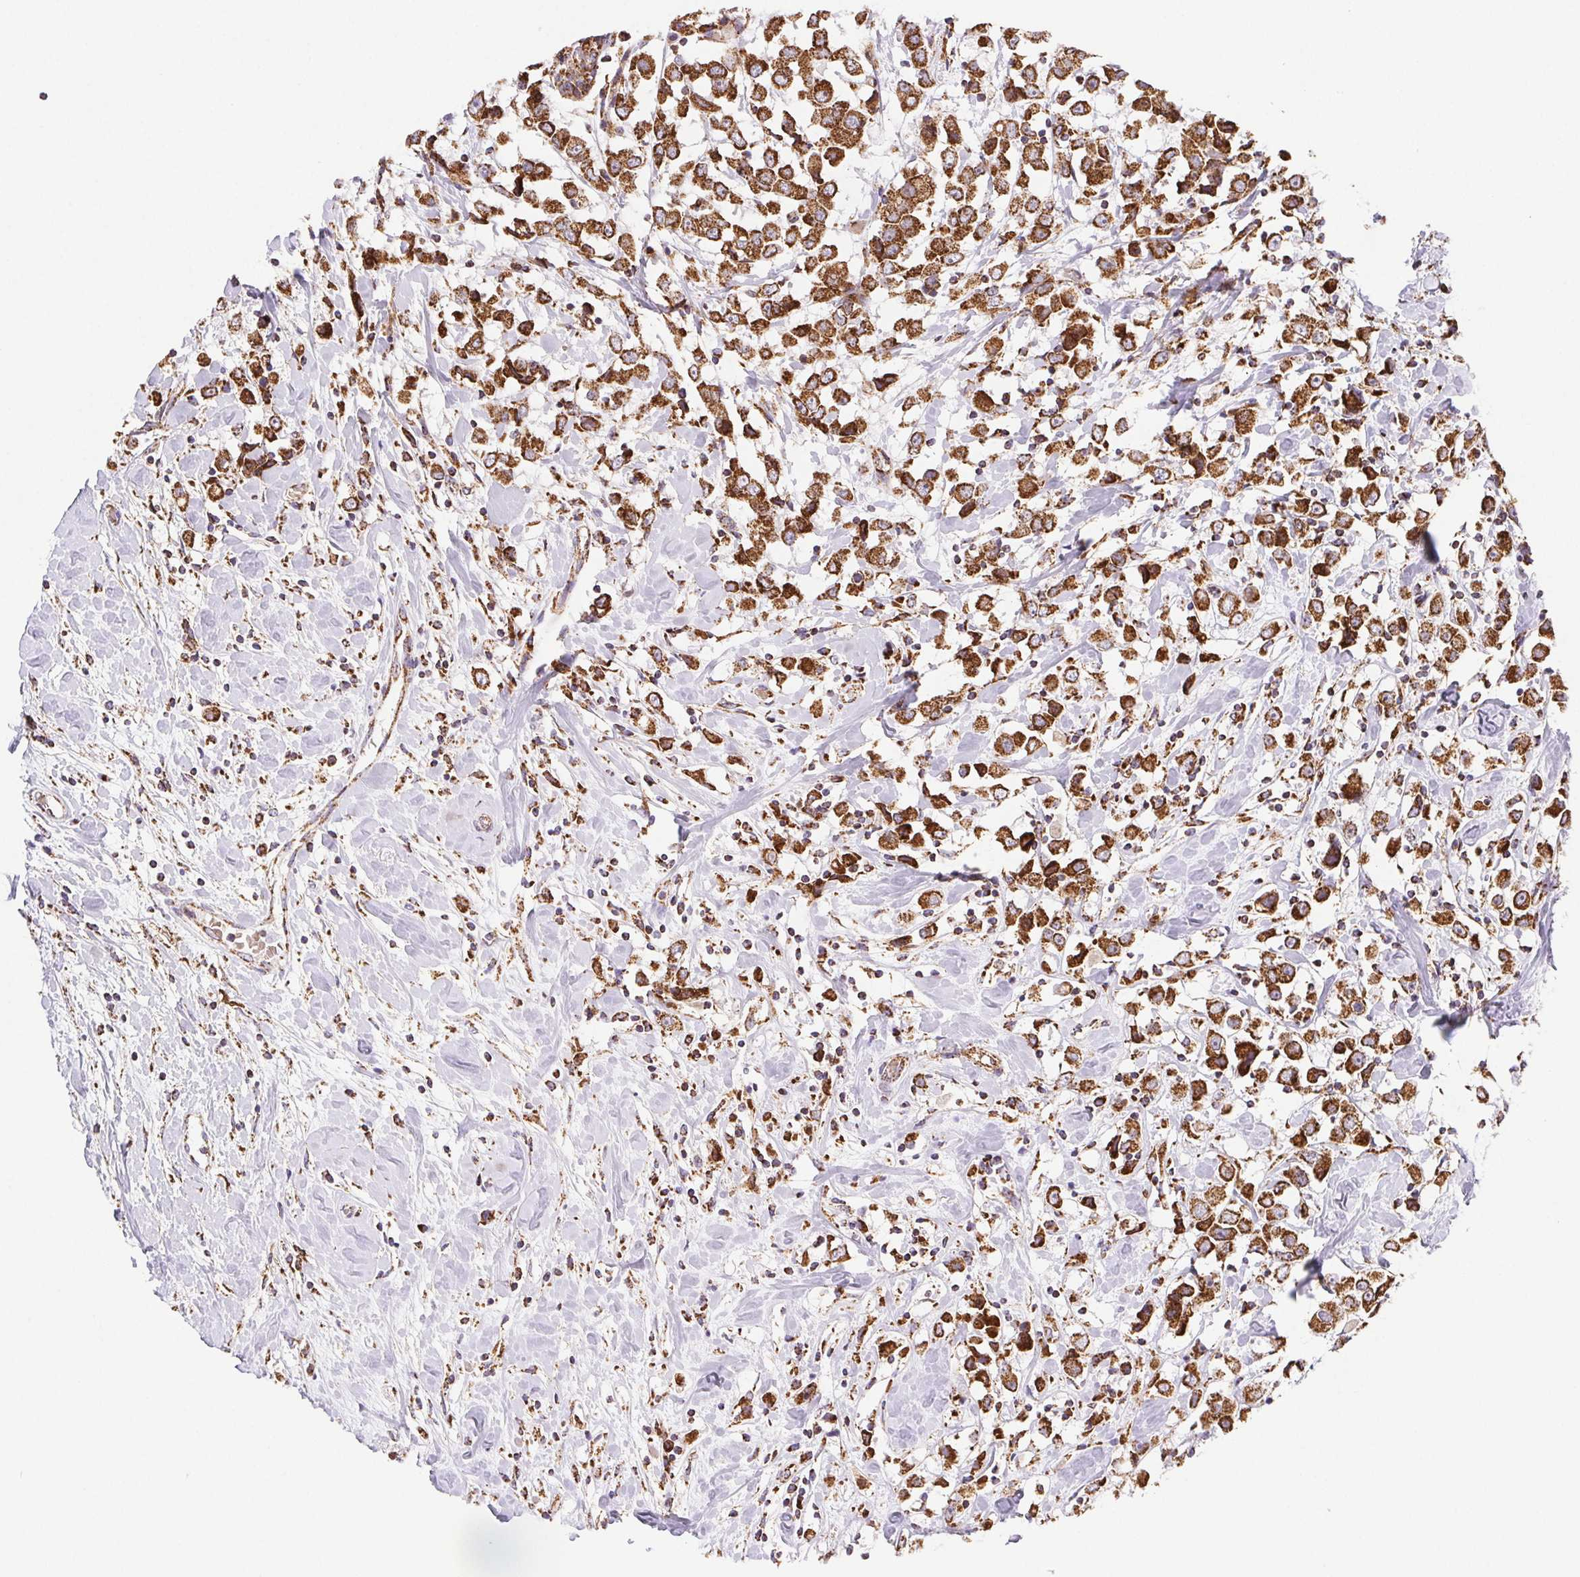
{"staining": {"intensity": "strong", "quantity": ">75%", "location": "cytoplasmic/membranous"}, "tissue": "breast cancer", "cell_type": "Tumor cells", "image_type": "cancer", "snomed": [{"axis": "morphology", "description": "Duct carcinoma"}, {"axis": "topography", "description": "Breast"}], "caption": "Protein staining by immunohistochemistry (IHC) demonstrates strong cytoplasmic/membranous positivity in approximately >75% of tumor cells in infiltrating ductal carcinoma (breast).", "gene": "NIPSNAP2", "patient": {"sex": "female", "age": 61}}